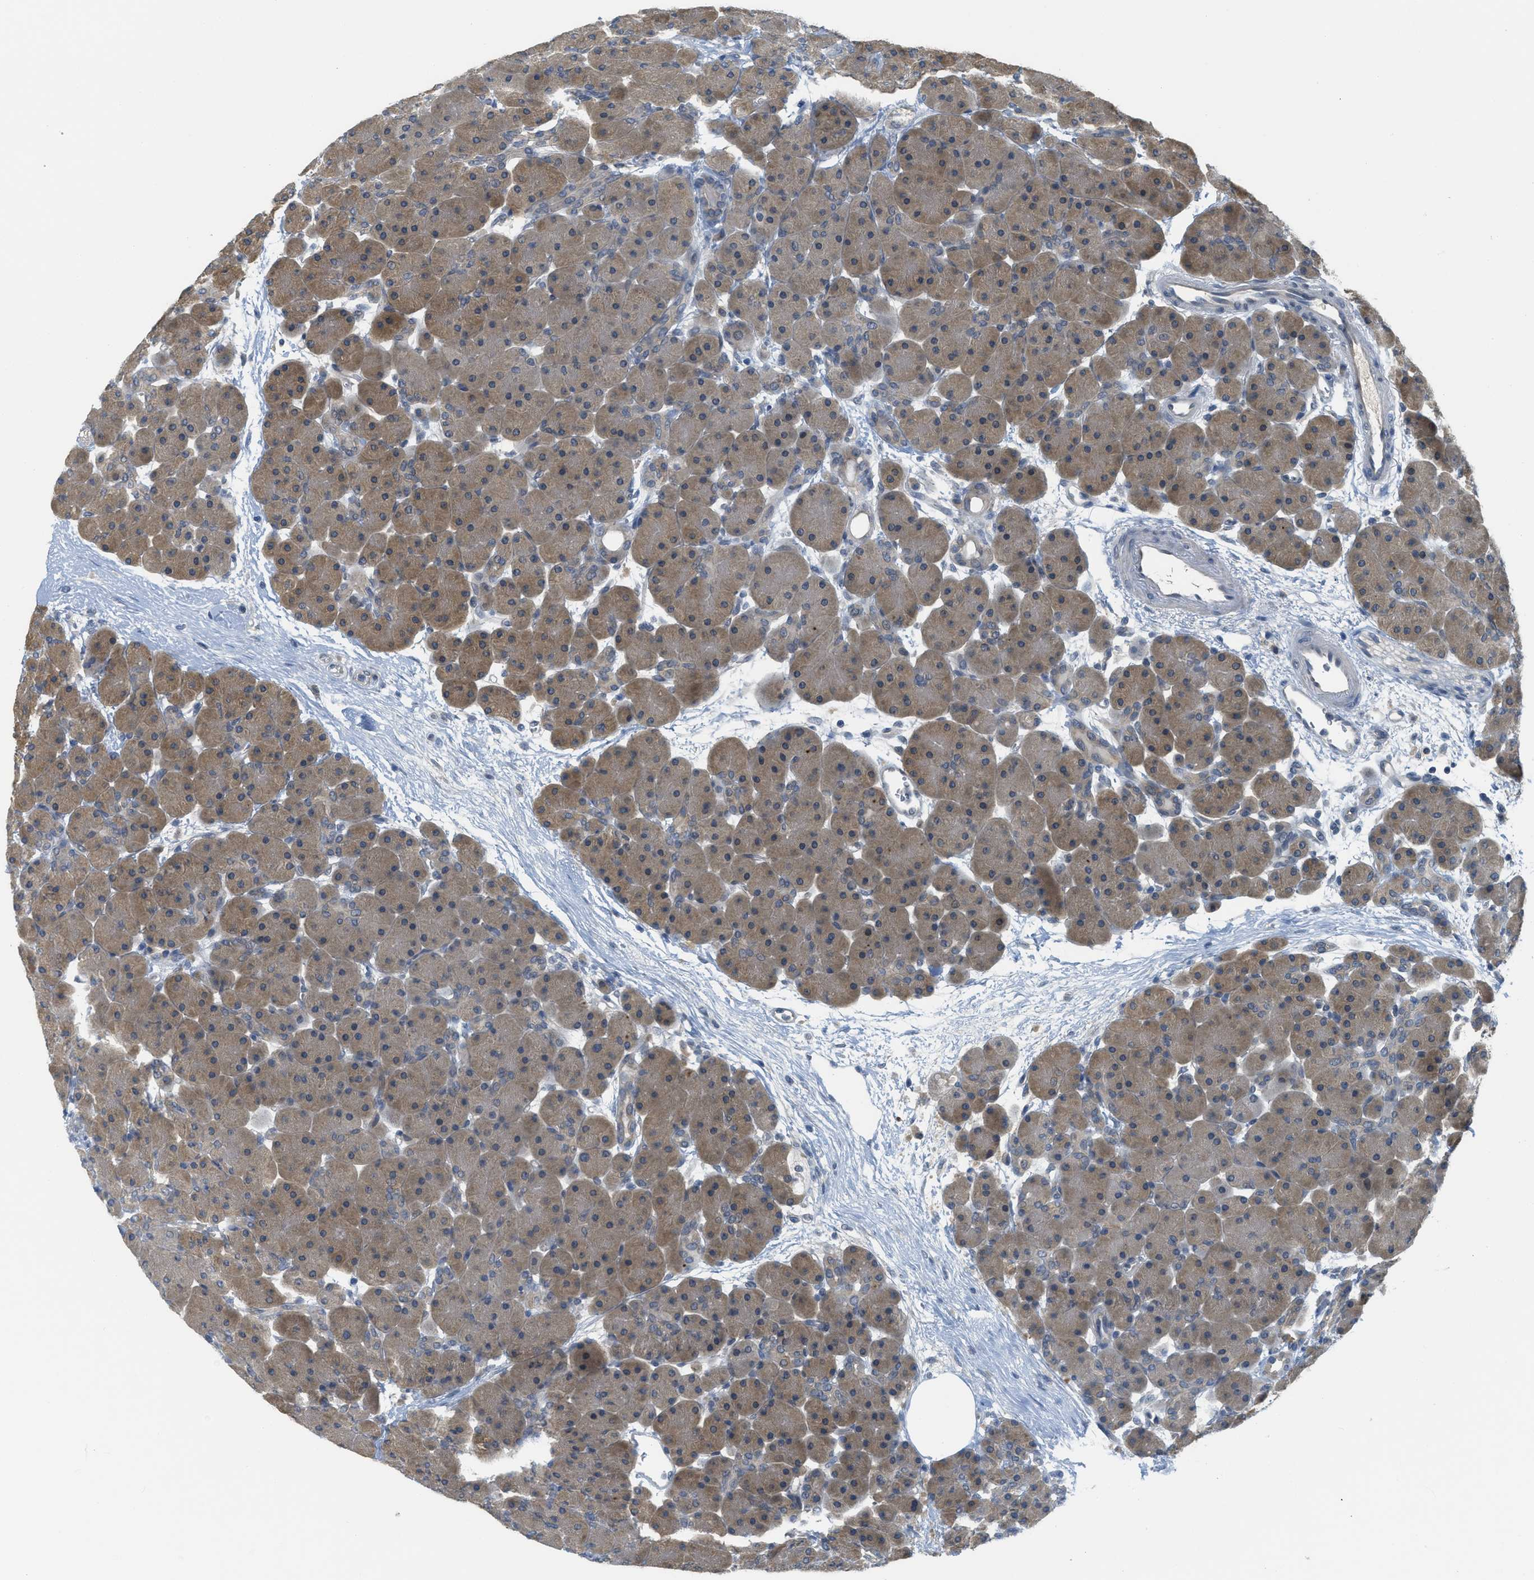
{"staining": {"intensity": "moderate", "quantity": "25%-75%", "location": "cytoplasmic/membranous"}, "tissue": "pancreas", "cell_type": "Exocrine glandular cells", "image_type": "normal", "snomed": [{"axis": "morphology", "description": "Normal tissue, NOS"}, {"axis": "topography", "description": "Pancreas"}], "caption": "Immunohistochemistry (IHC) of benign pancreas exhibits medium levels of moderate cytoplasmic/membranous expression in approximately 25%-75% of exocrine glandular cells. The staining is performed using DAB brown chromogen to label protein expression. The nuclei are counter-stained blue using hematoxylin.", "gene": "TNFAIP1", "patient": {"sex": "male", "age": 66}}